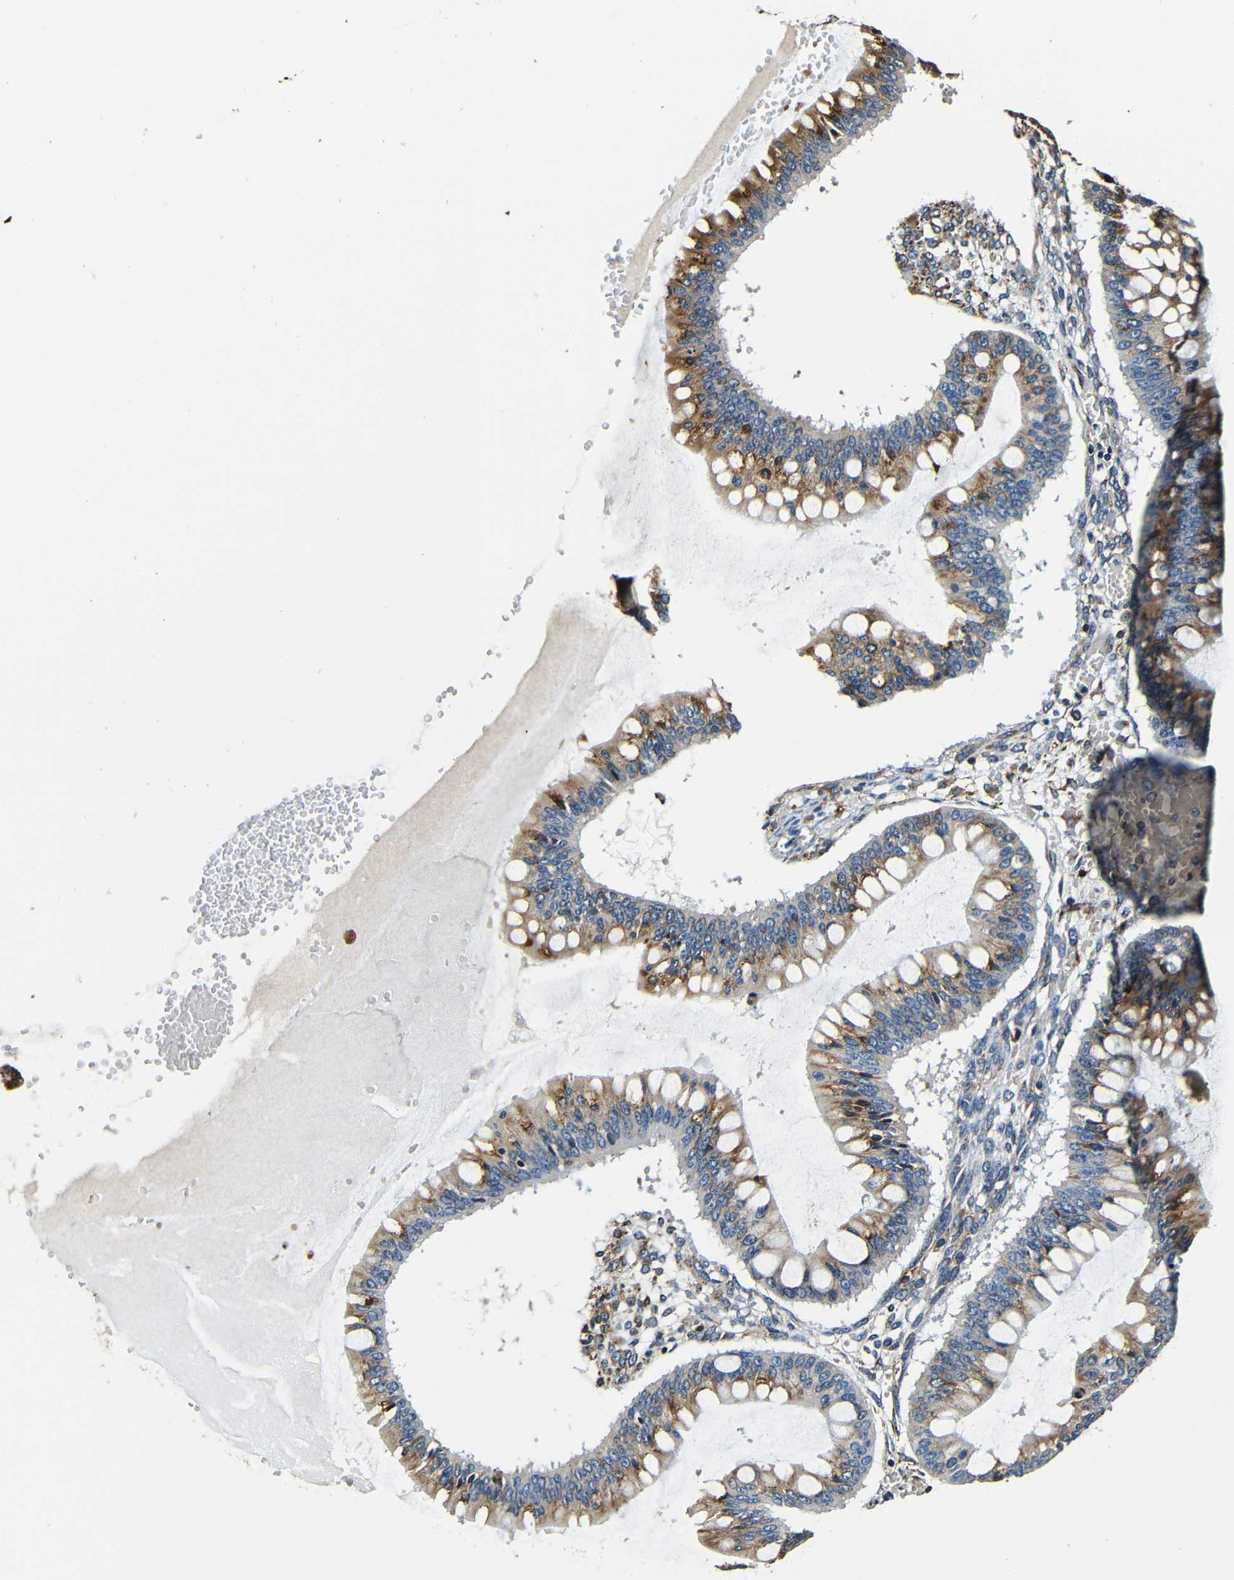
{"staining": {"intensity": "moderate", "quantity": "25%-75%", "location": "cytoplasmic/membranous"}, "tissue": "ovarian cancer", "cell_type": "Tumor cells", "image_type": "cancer", "snomed": [{"axis": "morphology", "description": "Cystadenocarcinoma, mucinous, NOS"}, {"axis": "topography", "description": "Ovary"}], "caption": "Human mucinous cystadenocarcinoma (ovarian) stained for a protein (brown) shows moderate cytoplasmic/membranous positive staining in approximately 25%-75% of tumor cells.", "gene": "RRBP1", "patient": {"sex": "female", "age": 73}}